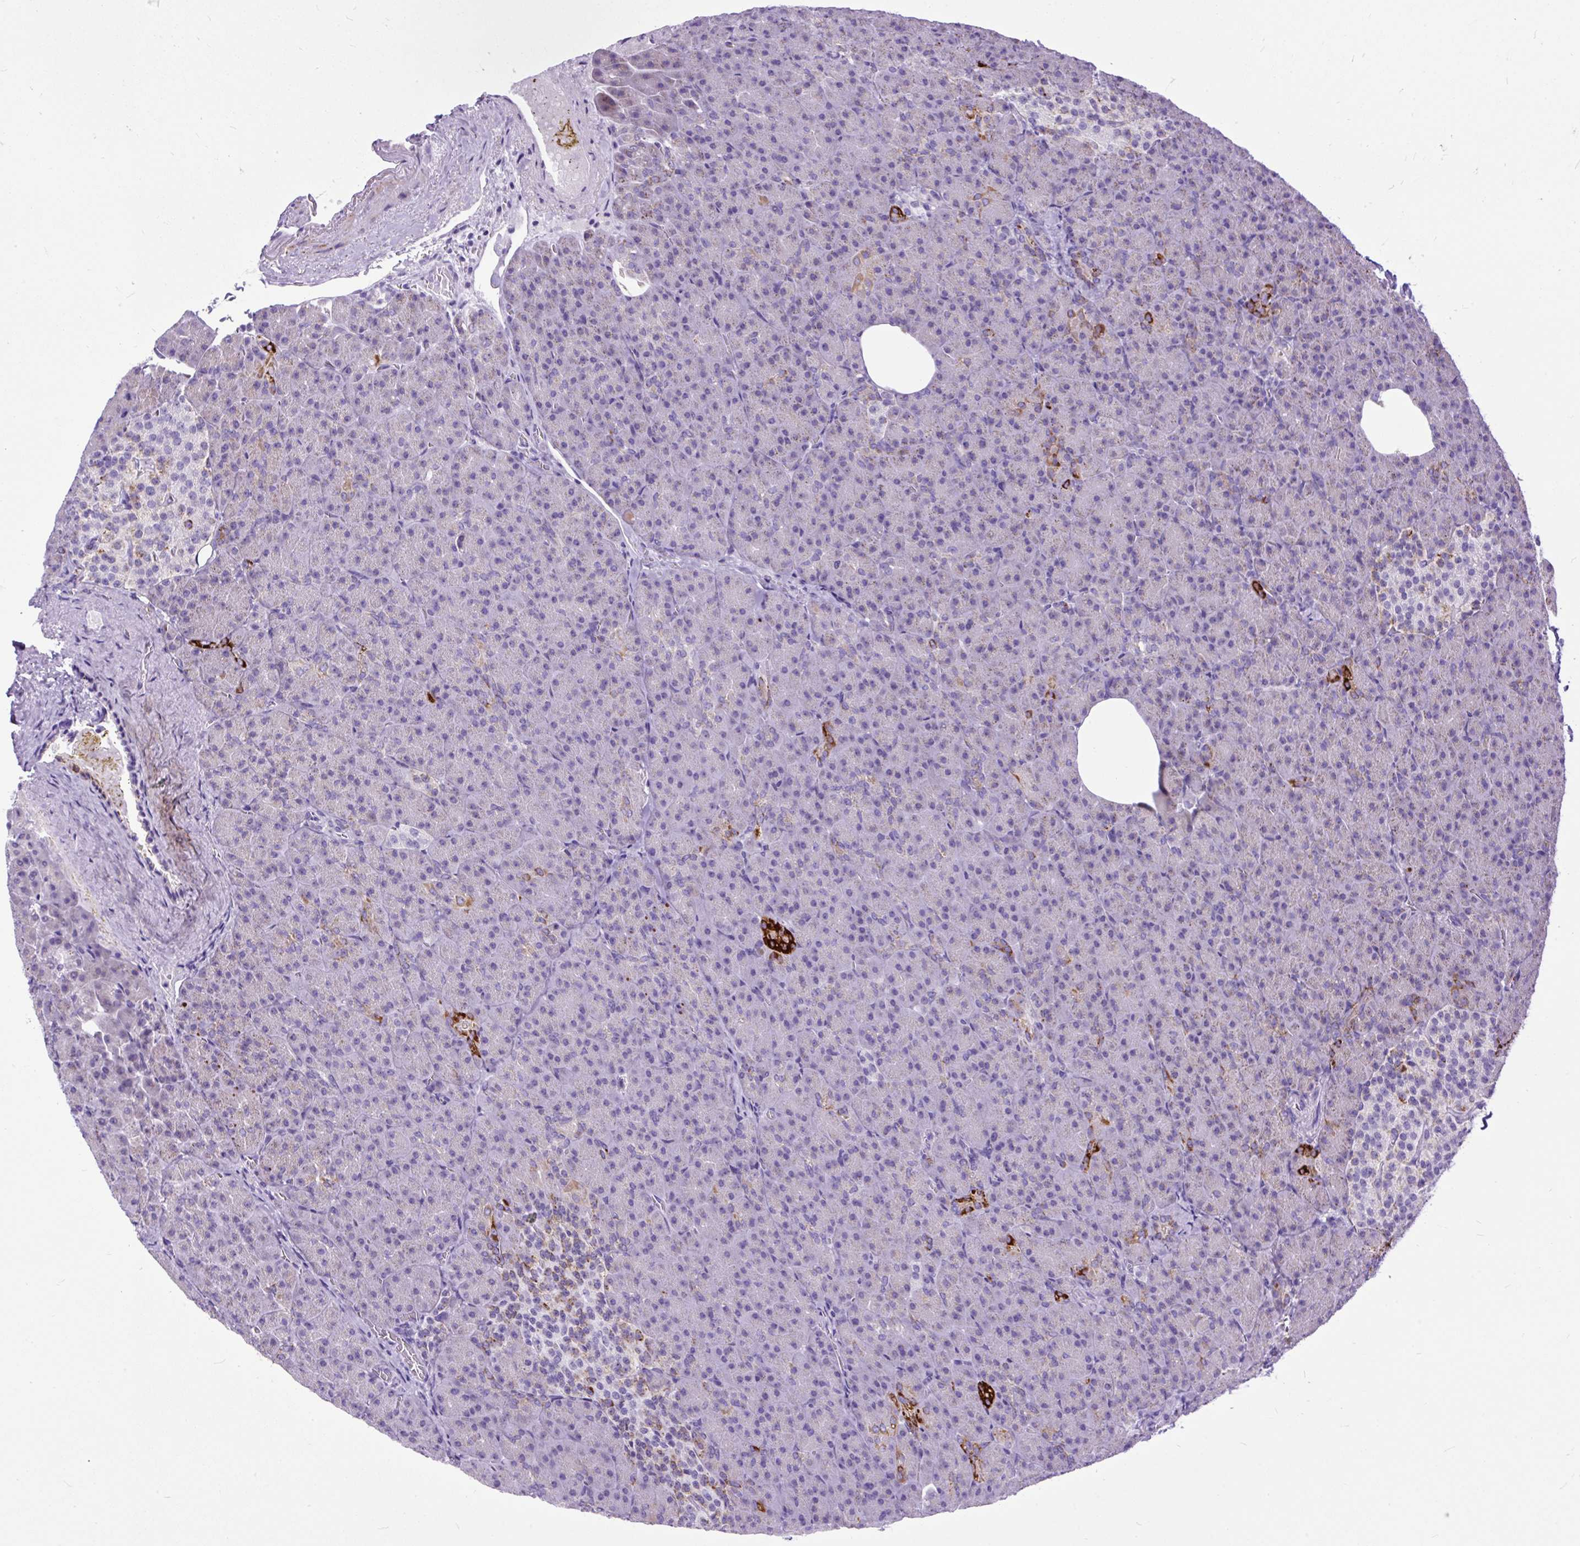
{"staining": {"intensity": "strong", "quantity": "<25%", "location": "cytoplasmic/membranous"}, "tissue": "pancreas", "cell_type": "Exocrine glandular cells", "image_type": "normal", "snomed": [{"axis": "morphology", "description": "Normal tissue, NOS"}, {"axis": "topography", "description": "Pancreas"}], "caption": "Pancreas stained for a protein (brown) demonstrates strong cytoplasmic/membranous positive staining in about <25% of exocrine glandular cells.", "gene": "ZNF256", "patient": {"sex": "female", "age": 74}}